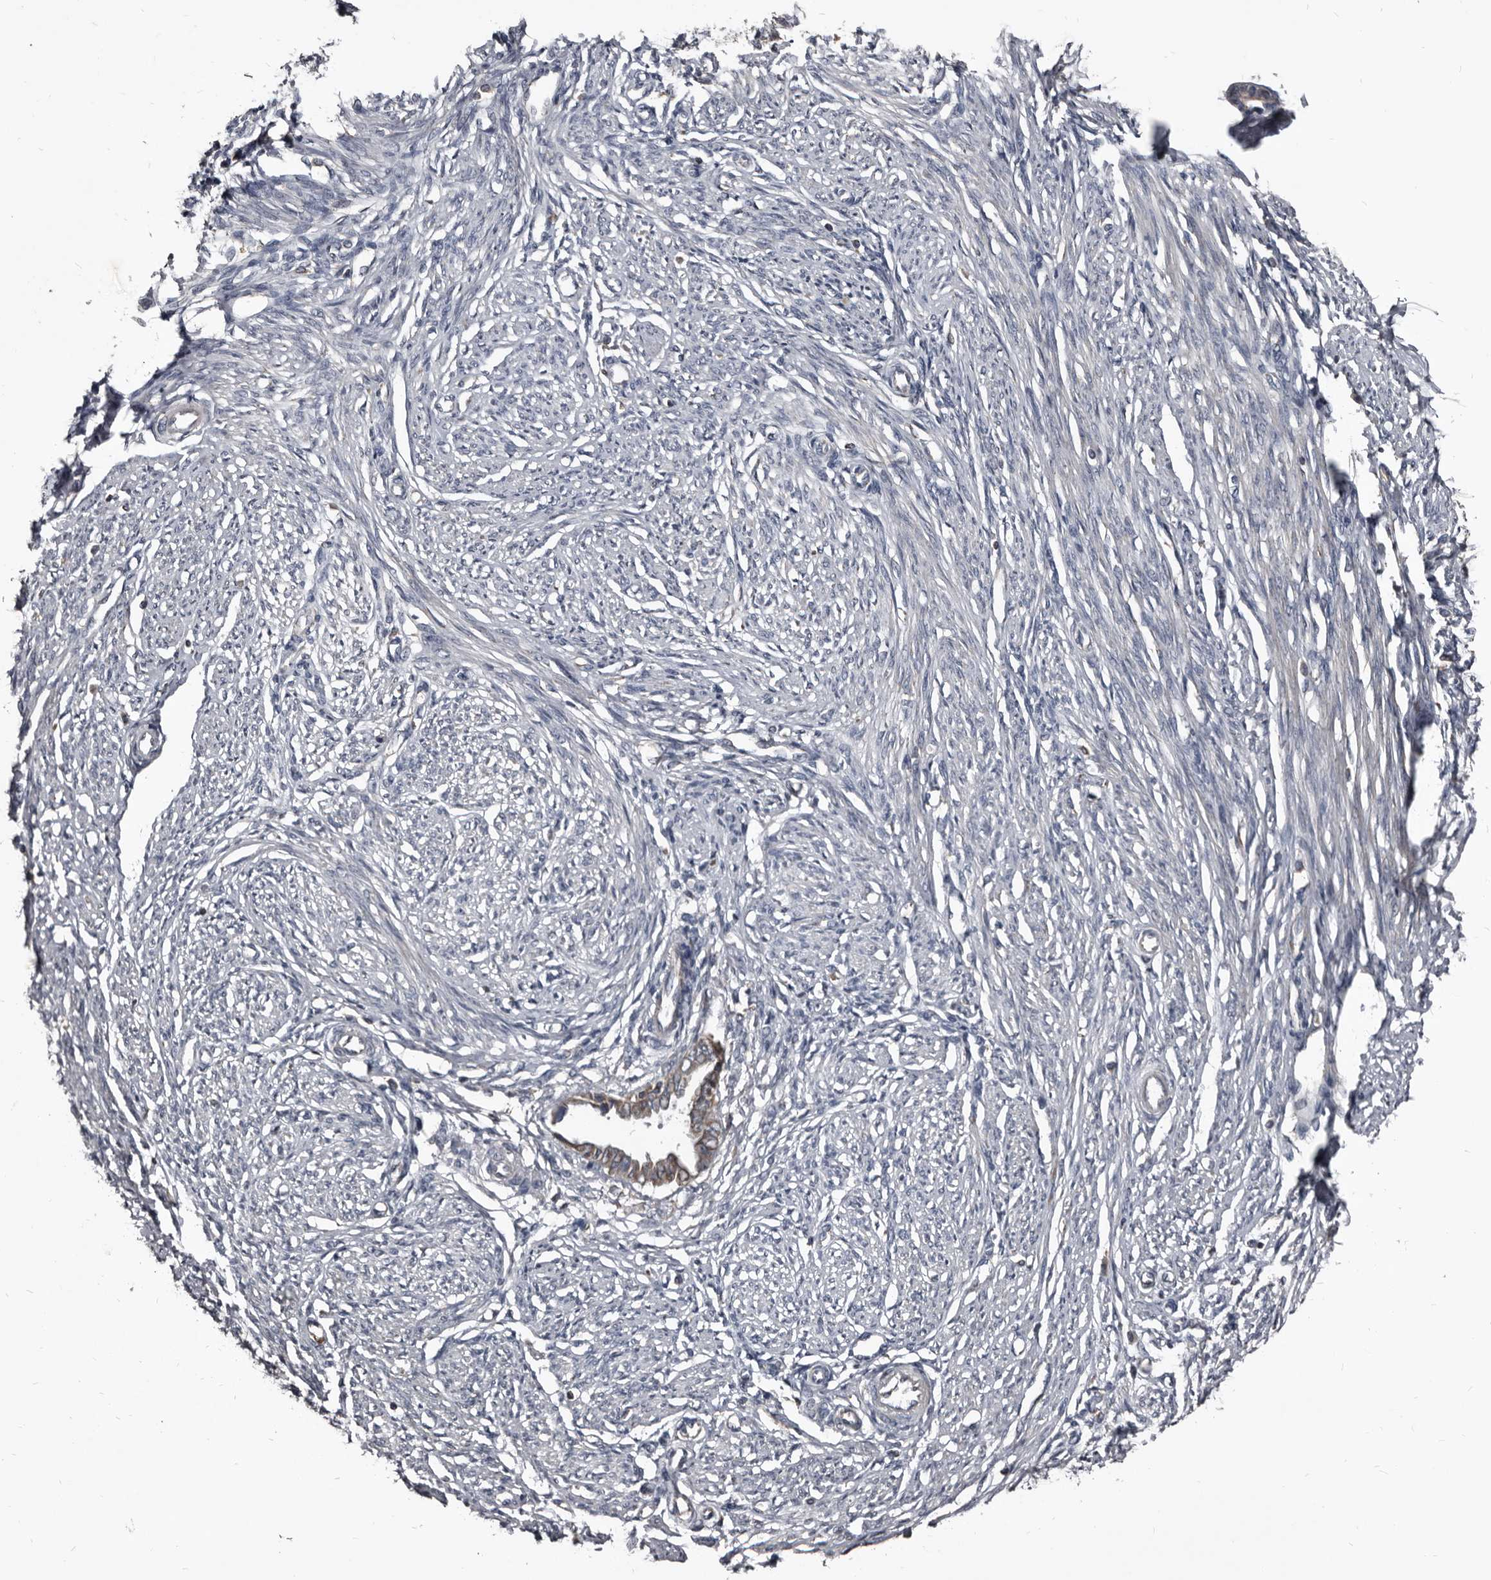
{"staining": {"intensity": "negative", "quantity": "none", "location": "none"}, "tissue": "endometrium", "cell_type": "Cells in endometrial stroma", "image_type": "normal", "snomed": [{"axis": "morphology", "description": "Normal tissue, NOS"}, {"axis": "topography", "description": "Endometrium"}], "caption": "Endometrium was stained to show a protein in brown. There is no significant positivity in cells in endometrial stroma. (Stains: DAB (3,3'-diaminobenzidine) immunohistochemistry with hematoxylin counter stain, Microscopy: brightfield microscopy at high magnification).", "gene": "GREB1", "patient": {"sex": "female", "age": 56}}